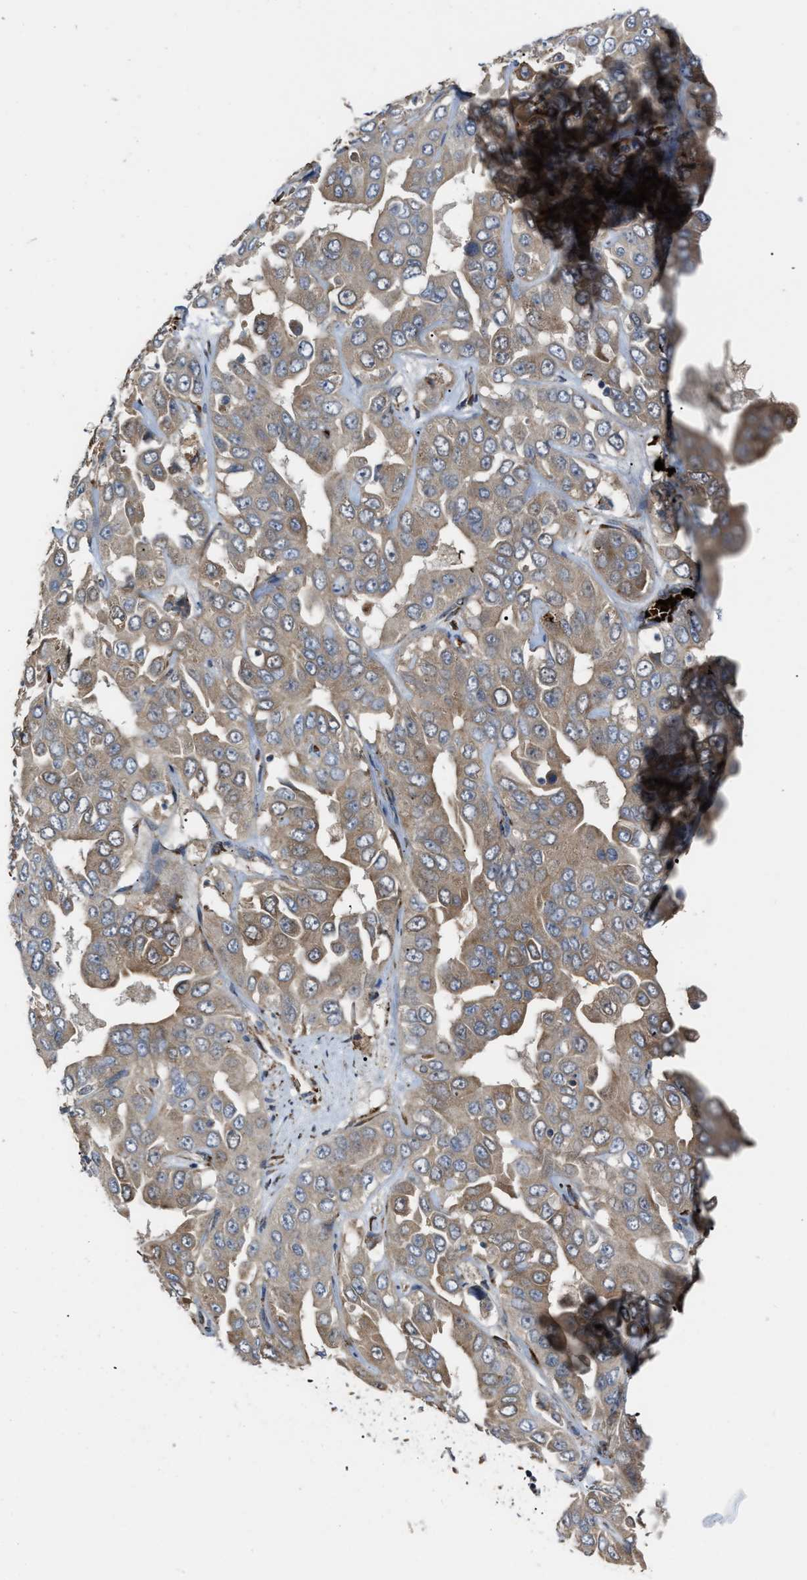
{"staining": {"intensity": "moderate", "quantity": ">75%", "location": "cytoplasmic/membranous"}, "tissue": "liver cancer", "cell_type": "Tumor cells", "image_type": "cancer", "snomed": [{"axis": "morphology", "description": "Cholangiocarcinoma"}, {"axis": "topography", "description": "Liver"}], "caption": "IHC of human liver cancer (cholangiocarcinoma) shows medium levels of moderate cytoplasmic/membranous expression in about >75% of tumor cells.", "gene": "SELENOM", "patient": {"sex": "female", "age": 52}}